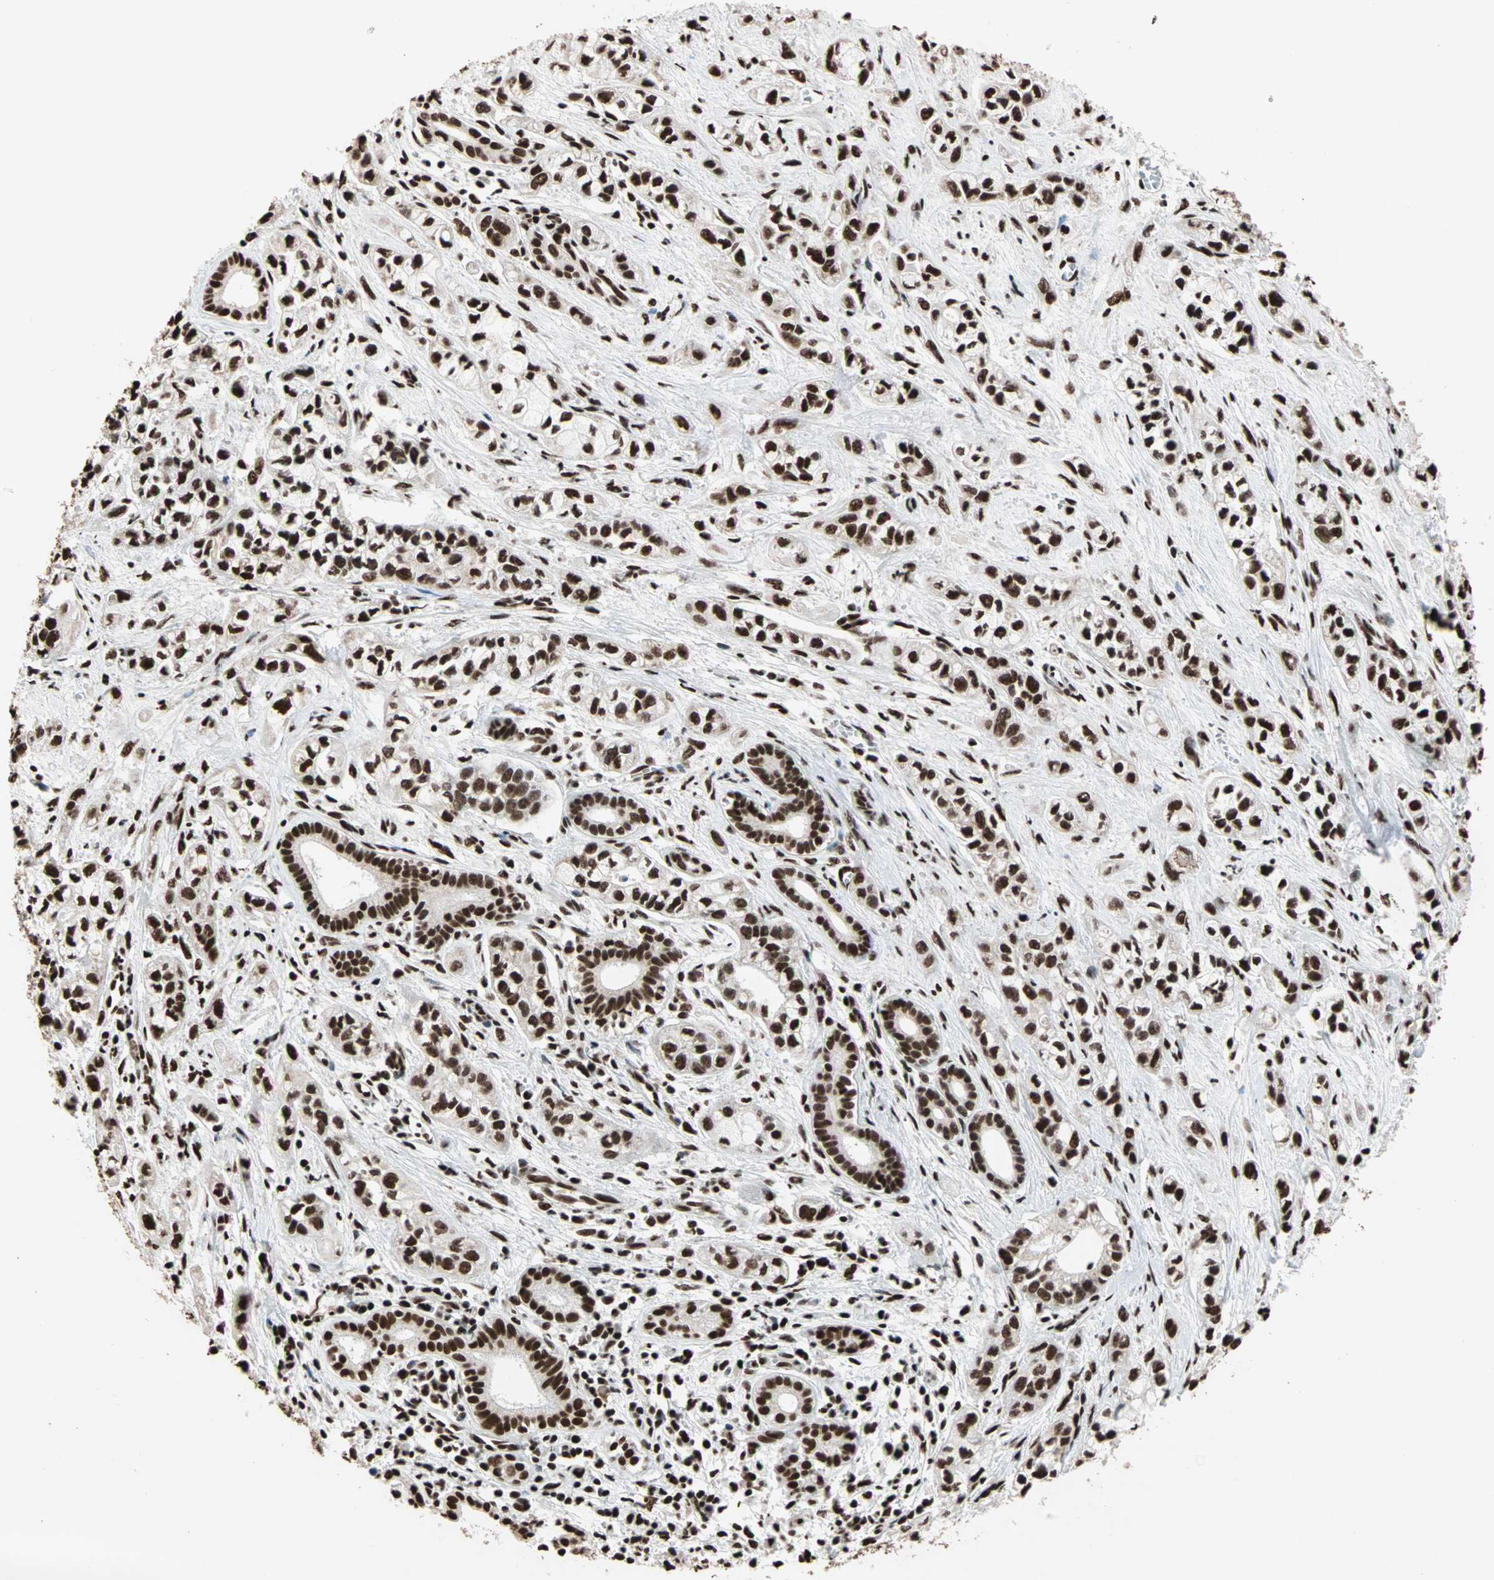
{"staining": {"intensity": "strong", "quantity": ">75%", "location": "nuclear"}, "tissue": "pancreatic cancer", "cell_type": "Tumor cells", "image_type": "cancer", "snomed": [{"axis": "morphology", "description": "Adenocarcinoma, NOS"}, {"axis": "topography", "description": "Pancreas"}], "caption": "A high-resolution photomicrograph shows IHC staining of pancreatic cancer (adenocarcinoma), which shows strong nuclear staining in about >75% of tumor cells.", "gene": "ILF2", "patient": {"sex": "male", "age": 74}}